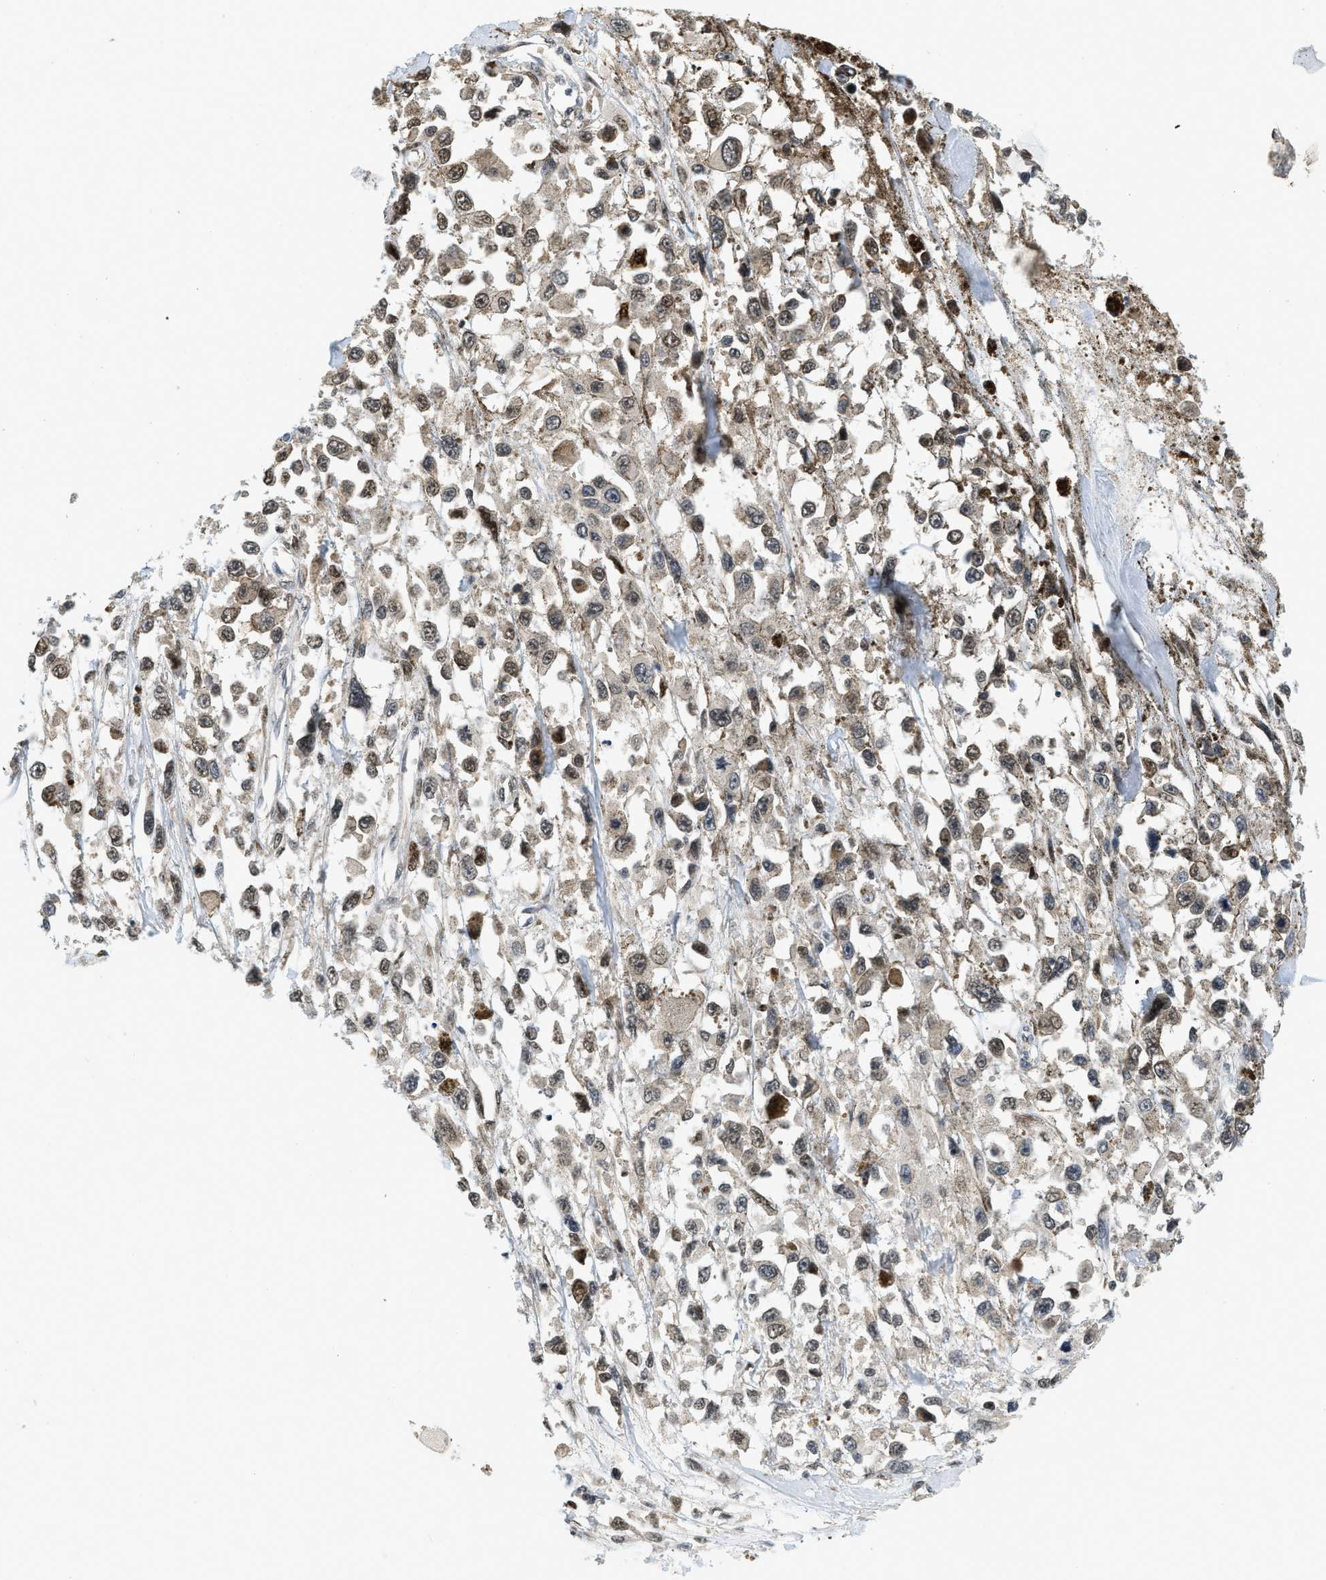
{"staining": {"intensity": "moderate", "quantity": ">75%", "location": "nuclear"}, "tissue": "melanoma", "cell_type": "Tumor cells", "image_type": "cancer", "snomed": [{"axis": "morphology", "description": "Malignant melanoma, Metastatic site"}, {"axis": "topography", "description": "Lymph node"}], "caption": "The image exhibits immunohistochemical staining of malignant melanoma (metastatic site). There is moderate nuclear staining is identified in approximately >75% of tumor cells.", "gene": "KMT2A", "patient": {"sex": "male", "age": 59}}